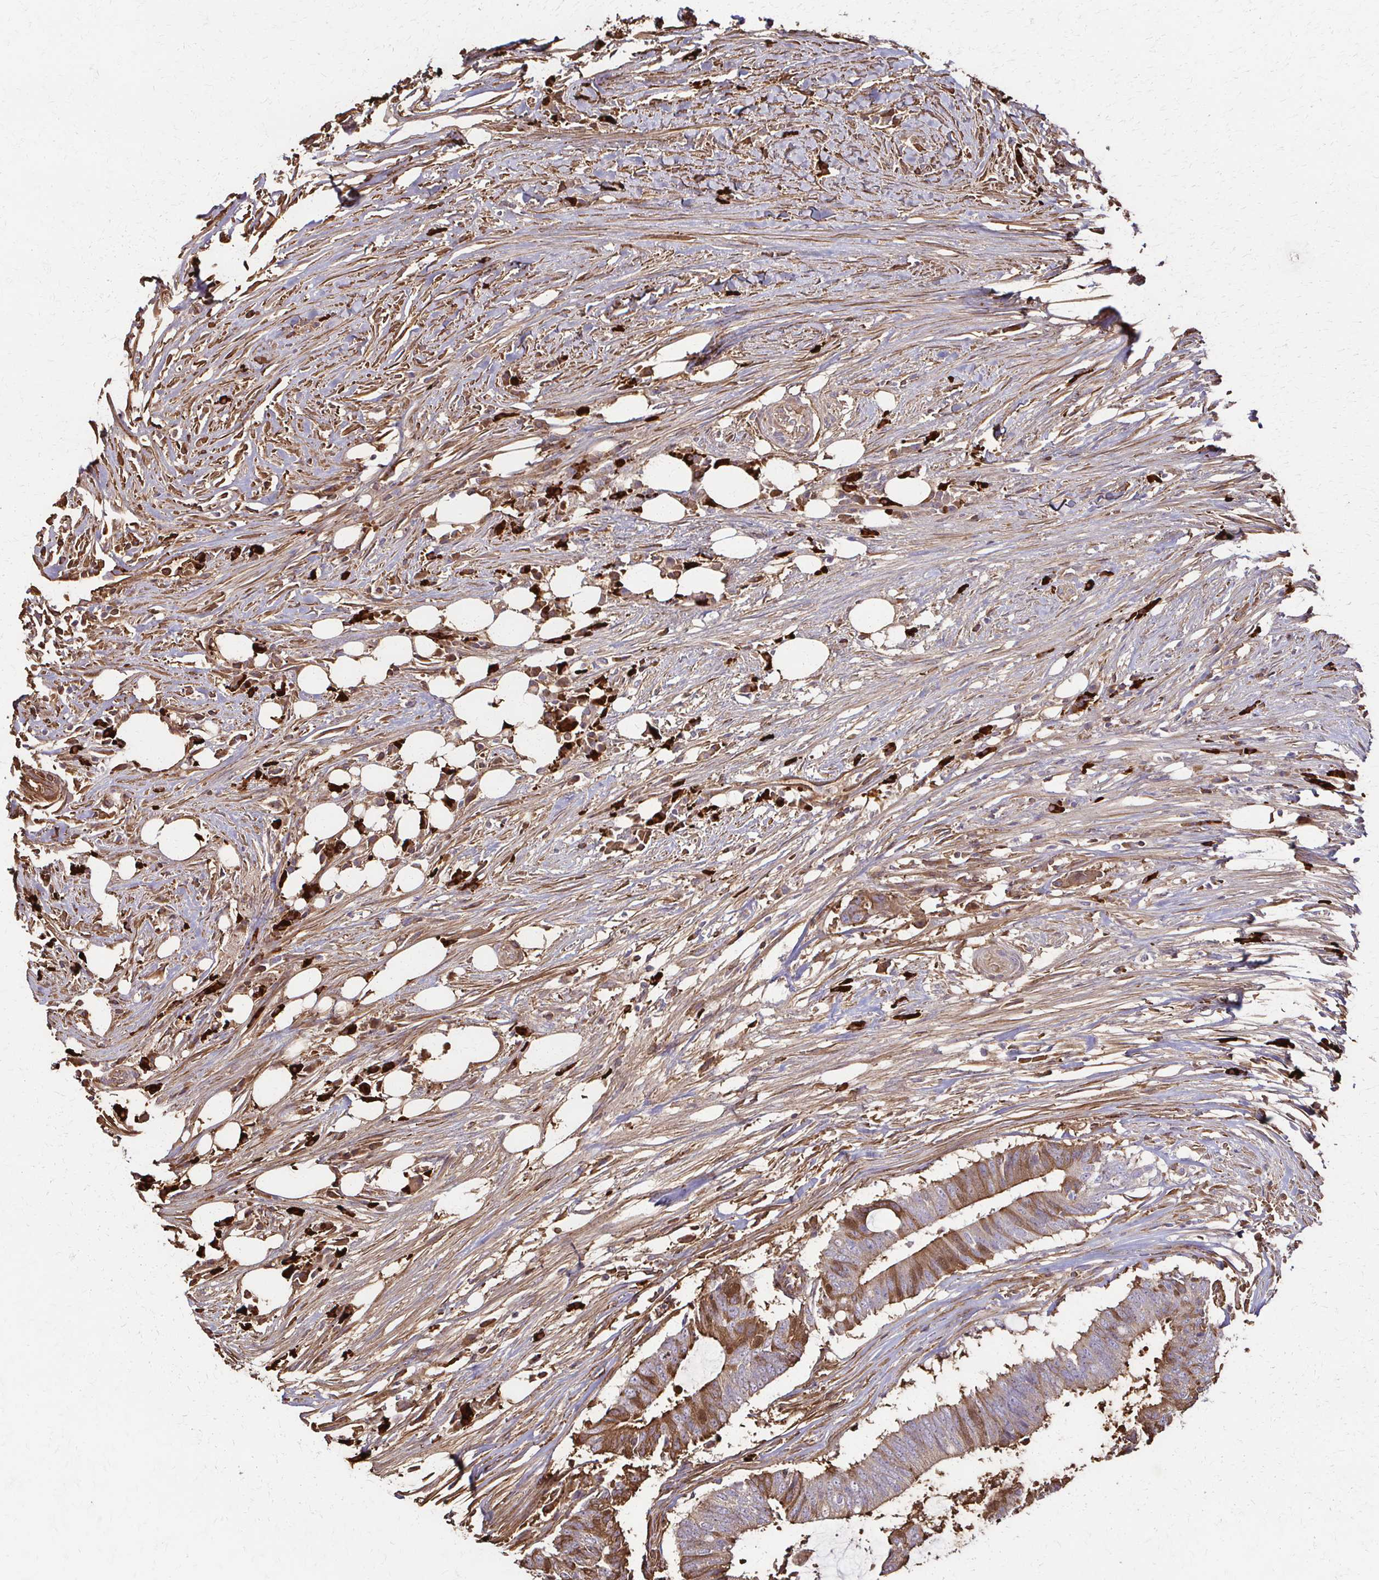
{"staining": {"intensity": "moderate", "quantity": "25%-75%", "location": "cytoplasmic/membranous"}, "tissue": "colorectal cancer", "cell_type": "Tumor cells", "image_type": "cancer", "snomed": [{"axis": "morphology", "description": "Adenocarcinoma, NOS"}, {"axis": "topography", "description": "Colon"}], "caption": "A micrograph of colorectal cancer (adenocarcinoma) stained for a protein shows moderate cytoplasmic/membranous brown staining in tumor cells.", "gene": "IL18BP", "patient": {"sex": "female", "age": 43}}